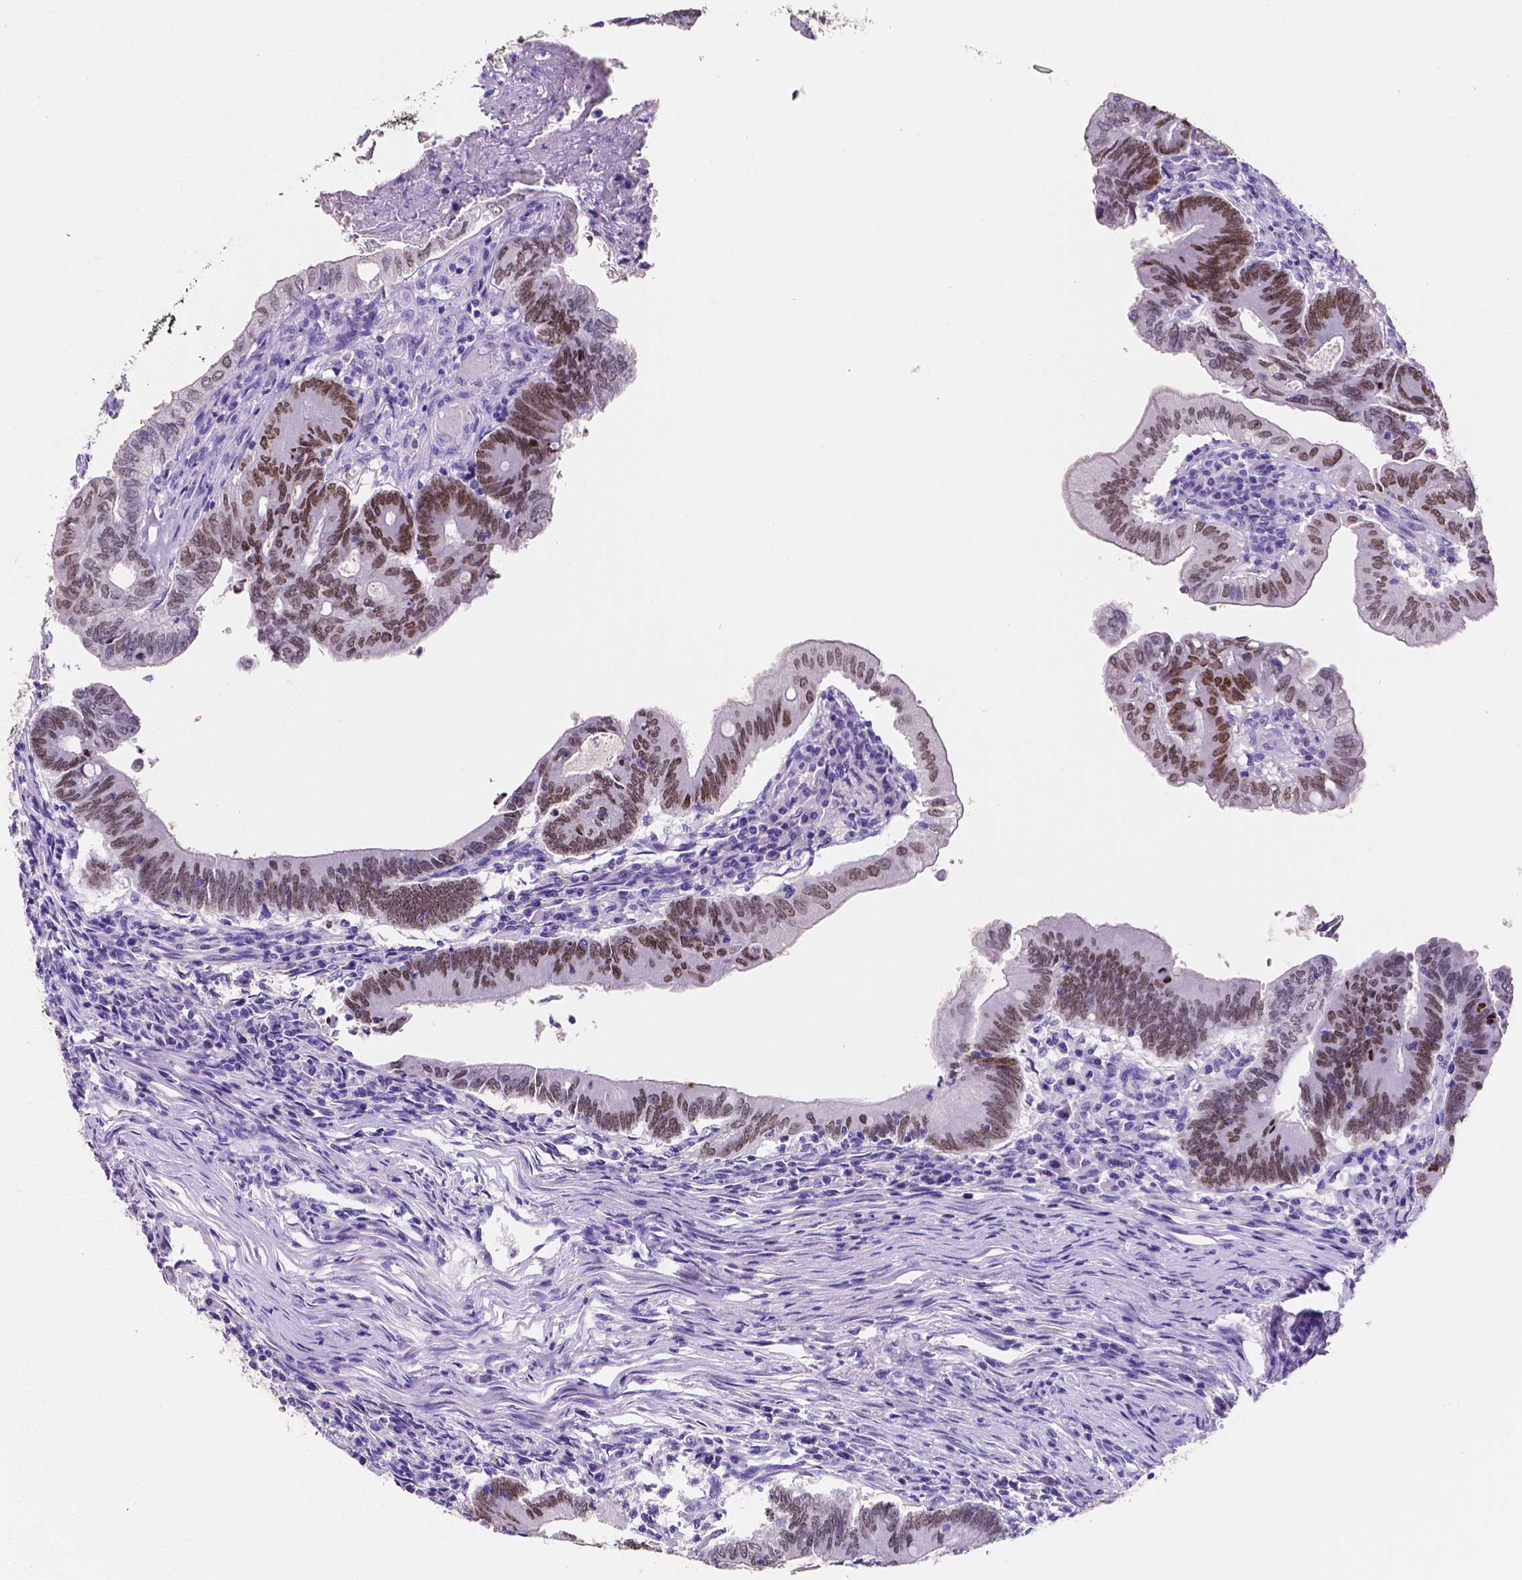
{"staining": {"intensity": "strong", "quantity": ">75%", "location": "nuclear"}, "tissue": "colorectal cancer", "cell_type": "Tumor cells", "image_type": "cancer", "snomed": [{"axis": "morphology", "description": "Adenocarcinoma, NOS"}, {"axis": "topography", "description": "Colon"}], "caption": "The image reveals immunohistochemical staining of colorectal adenocarcinoma. There is strong nuclear expression is appreciated in about >75% of tumor cells. (IHC, brightfield microscopy, high magnification).", "gene": "SATB2", "patient": {"sex": "female", "age": 70}}